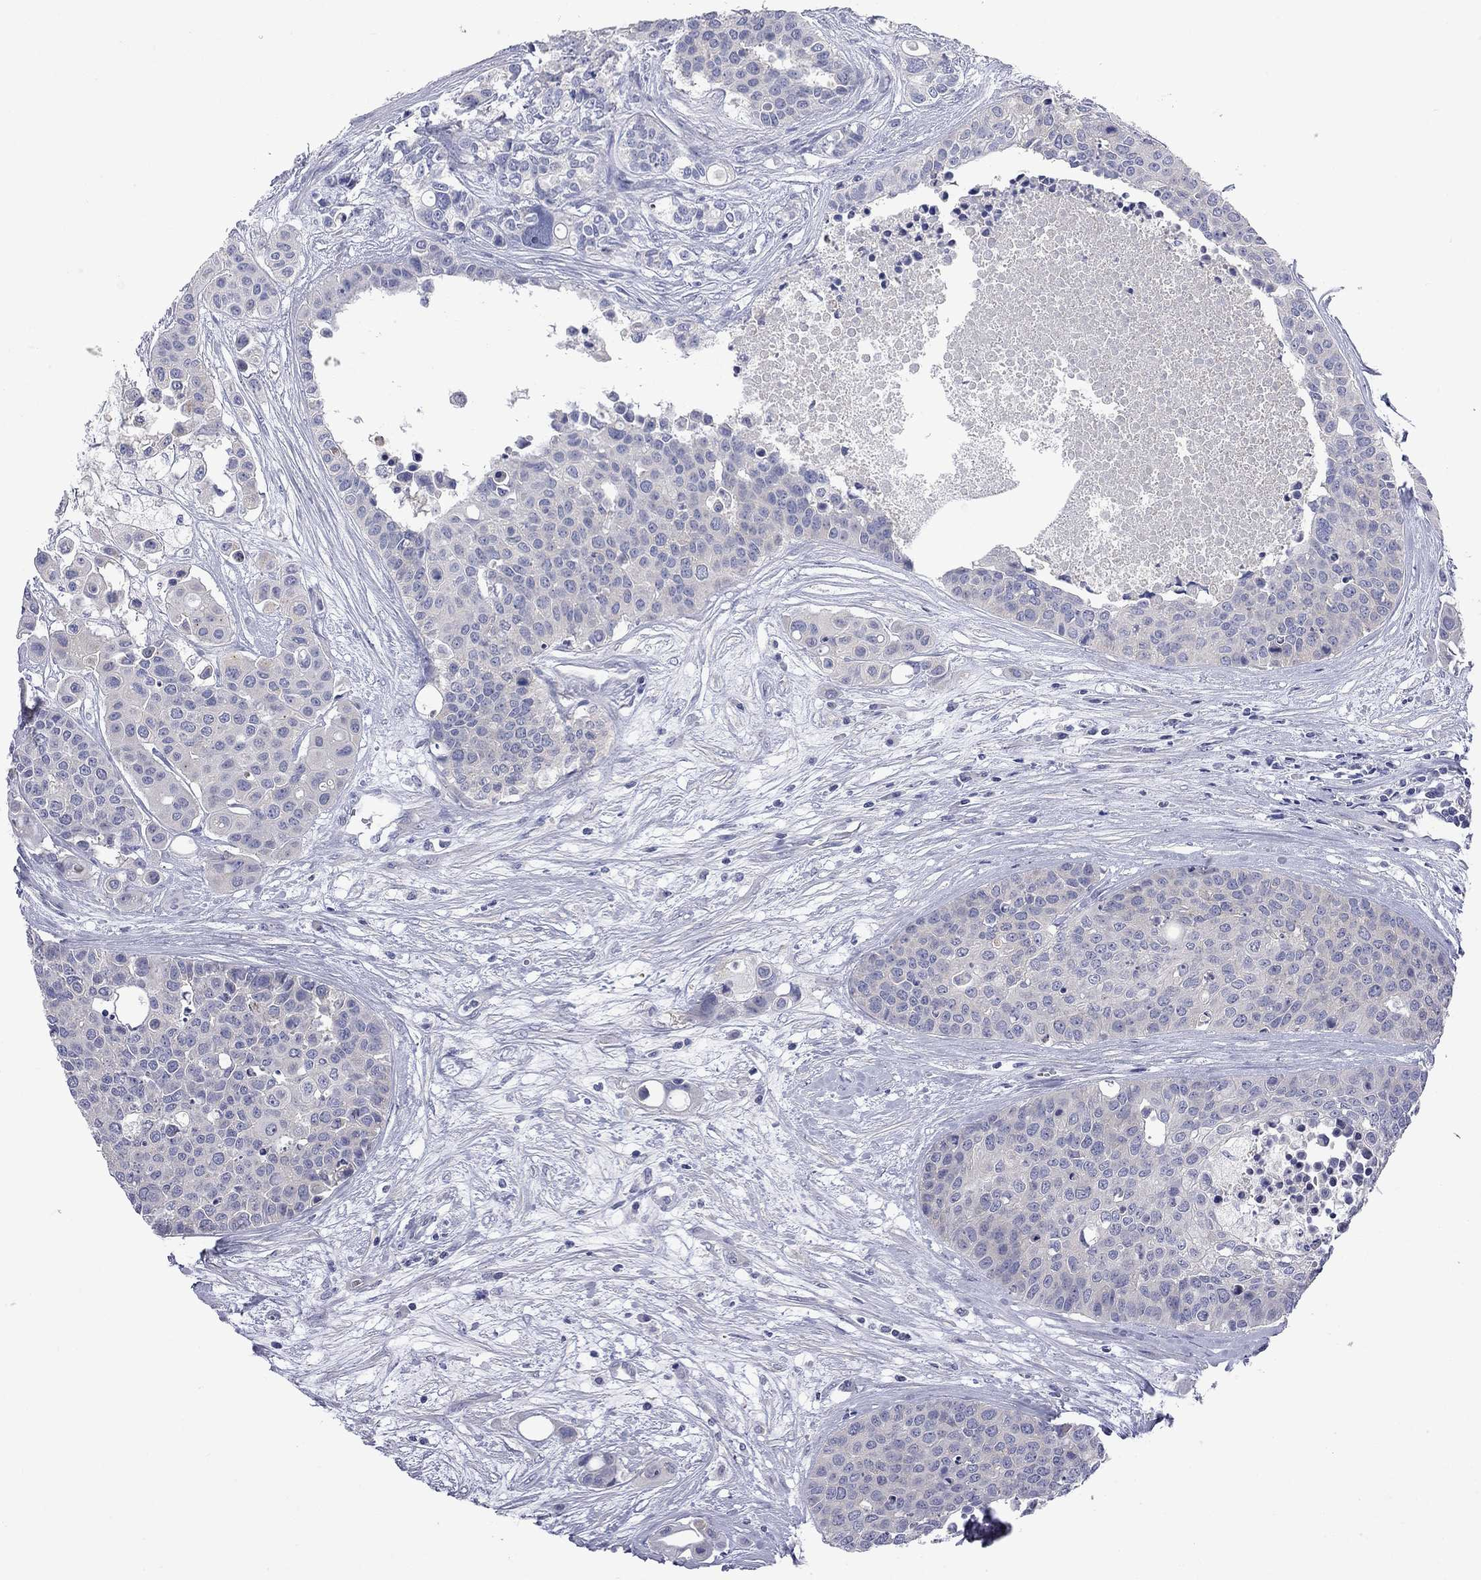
{"staining": {"intensity": "negative", "quantity": "none", "location": "none"}, "tissue": "carcinoid", "cell_type": "Tumor cells", "image_type": "cancer", "snomed": [{"axis": "morphology", "description": "Carcinoid, malignant, NOS"}, {"axis": "topography", "description": "Colon"}], "caption": "Tumor cells show no significant expression in carcinoid (malignant).", "gene": "ABCB4", "patient": {"sex": "male", "age": 81}}